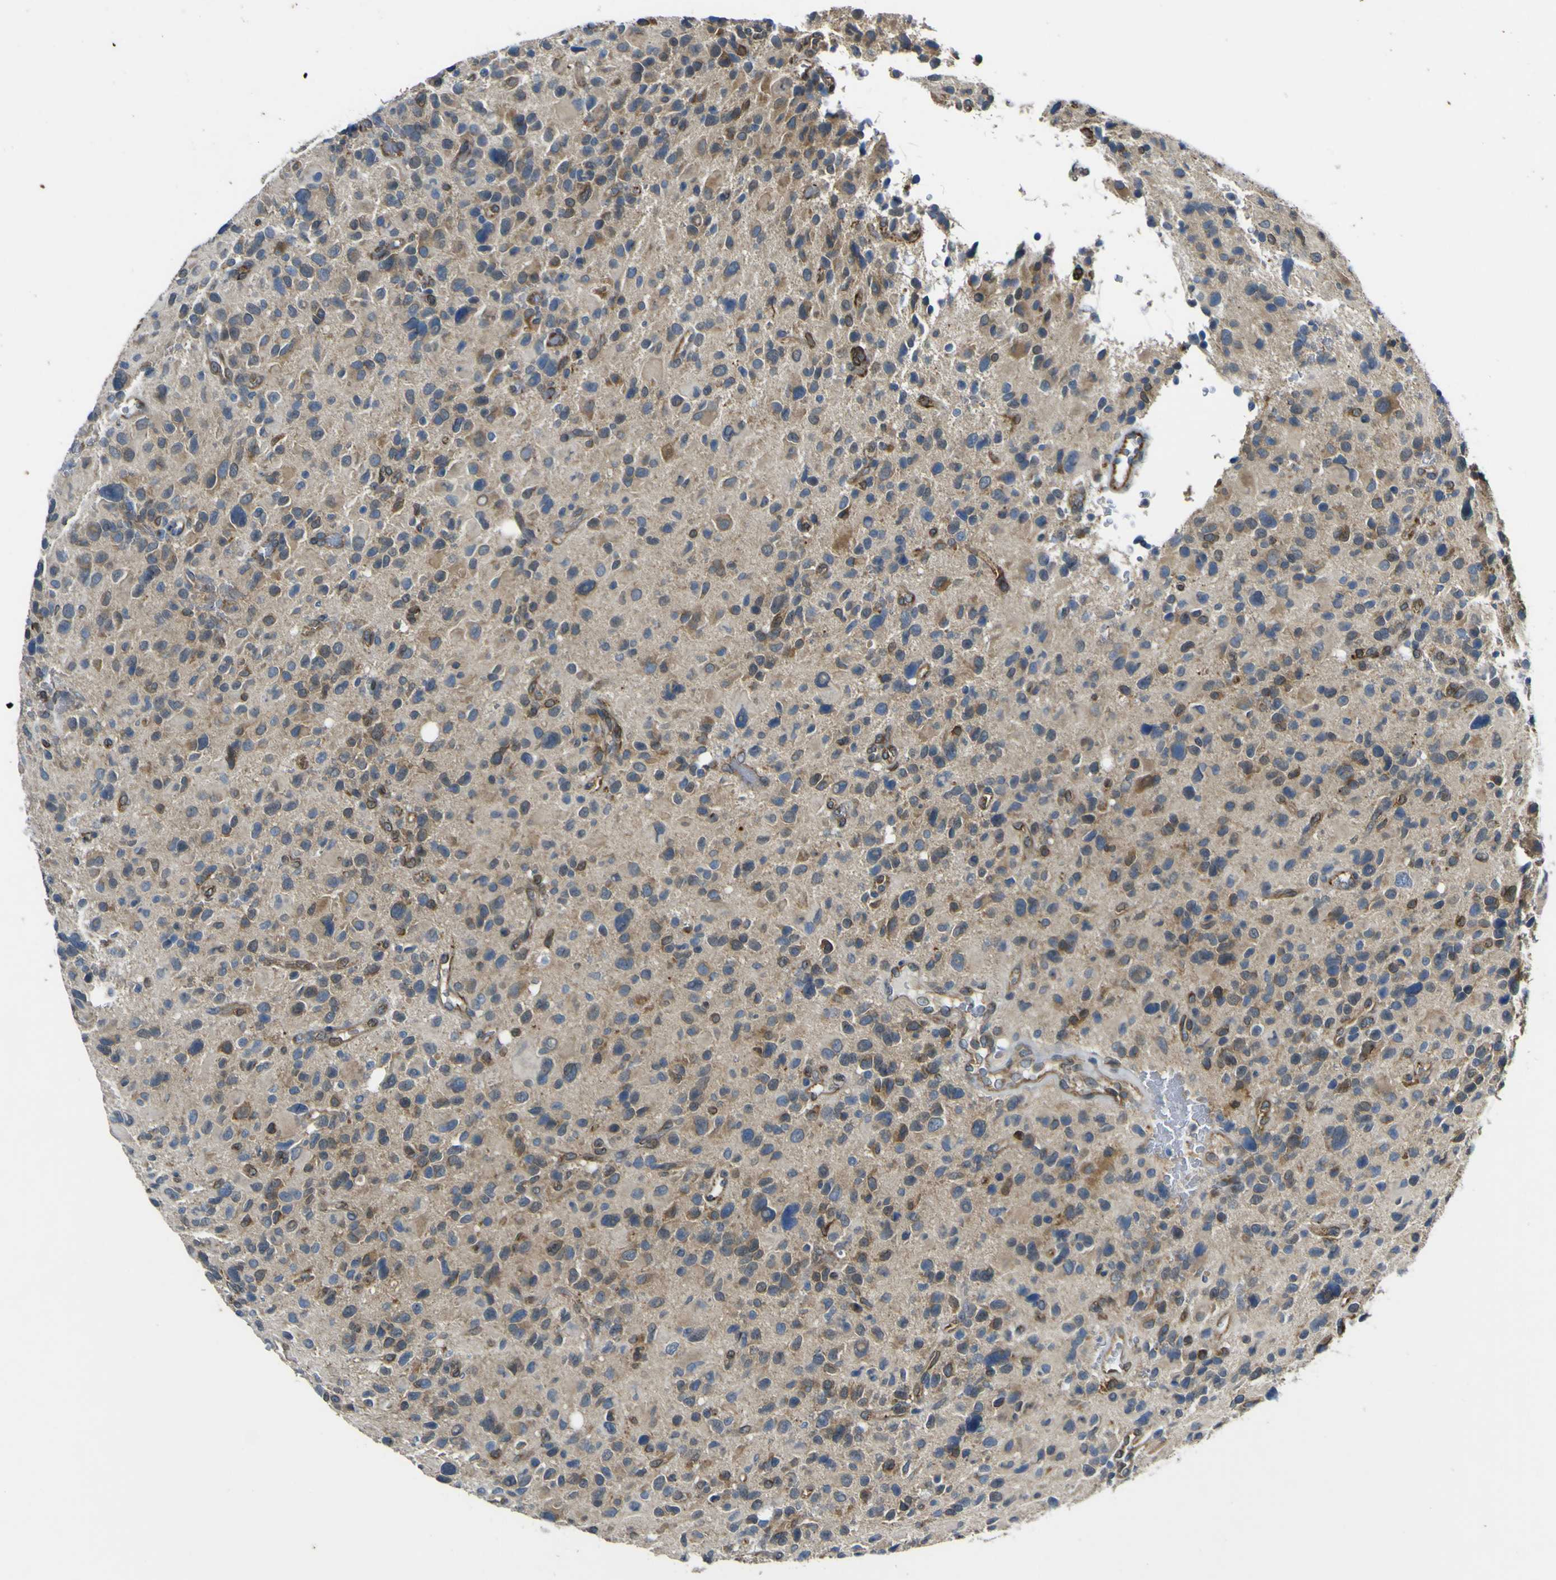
{"staining": {"intensity": "weak", "quantity": ">75%", "location": "cytoplasmic/membranous"}, "tissue": "glioma", "cell_type": "Tumor cells", "image_type": "cancer", "snomed": [{"axis": "morphology", "description": "Glioma, malignant, High grade"}, {"axis": "topography", "description": "Brain"}], "caption": "Human high-grade glioma (malignant) stained with a brown dye reveals weak cytoplasmic/membranous positive positivity in approximately >75% of tumor cells.", "gene": "LDLR", "patient": {"sex": "male", "age": 48}}